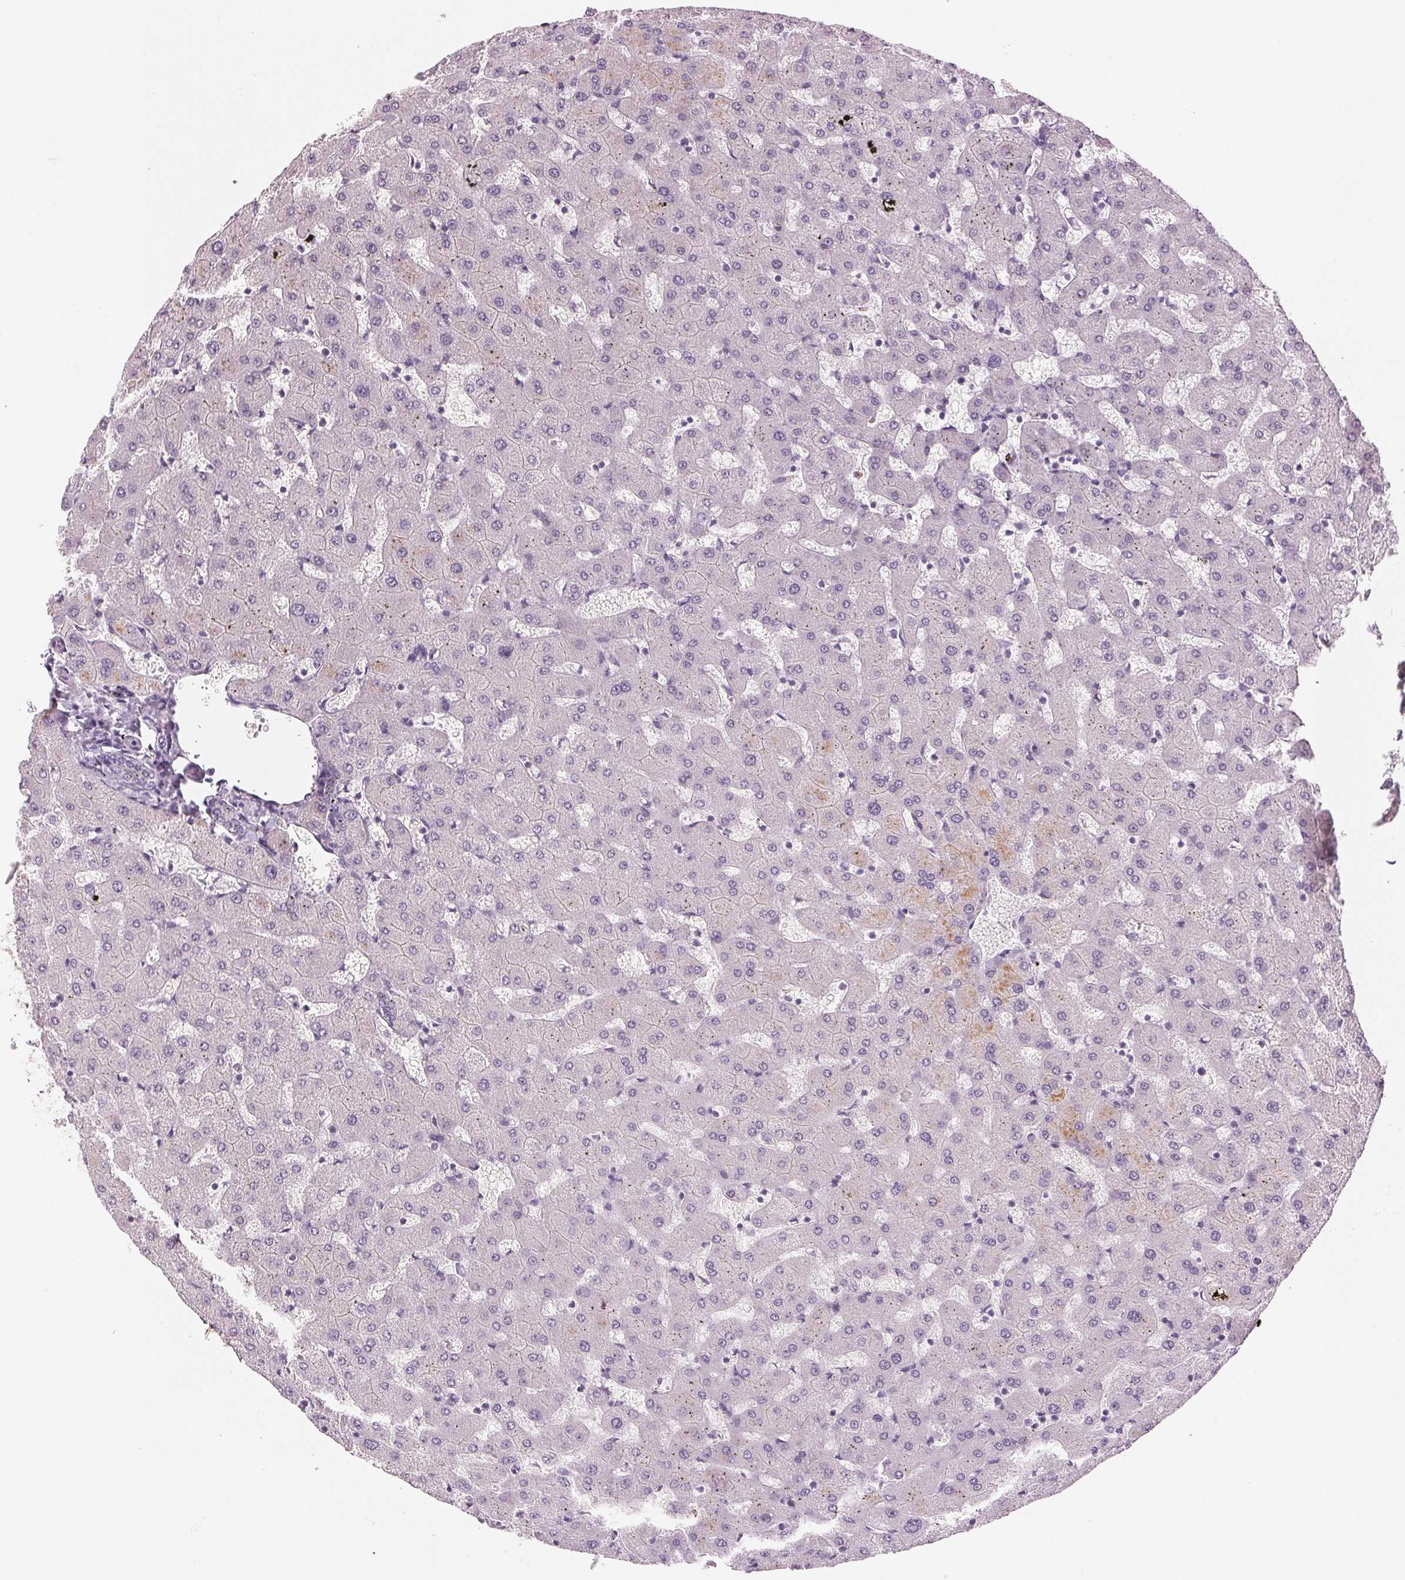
{"staining": {"intensity": "negative", "quantity": "none", "location": "none"}, "tissue": "liver", "cell_type": "Cholangiocytes", "image_type": "normal", "snomed": [{"axis": "morphology", "description": "Normal tissue, NOS"}, {"axis": "topography", "description": "Liver"}], "caption": "High power microscopy histopathology image of an IHC photomicrograph of unremarkable liver, revealing no significant staining in cholangiocytes. The staining was performed using DAB (3,3'-diaminobenzidine) to visualize the protein expression in brown, while the nuclei were stained in blue with hematoxylin (Magnification: 20x).", "gene": "HSF5", "patient": {"sex": "female", "age": 63}}